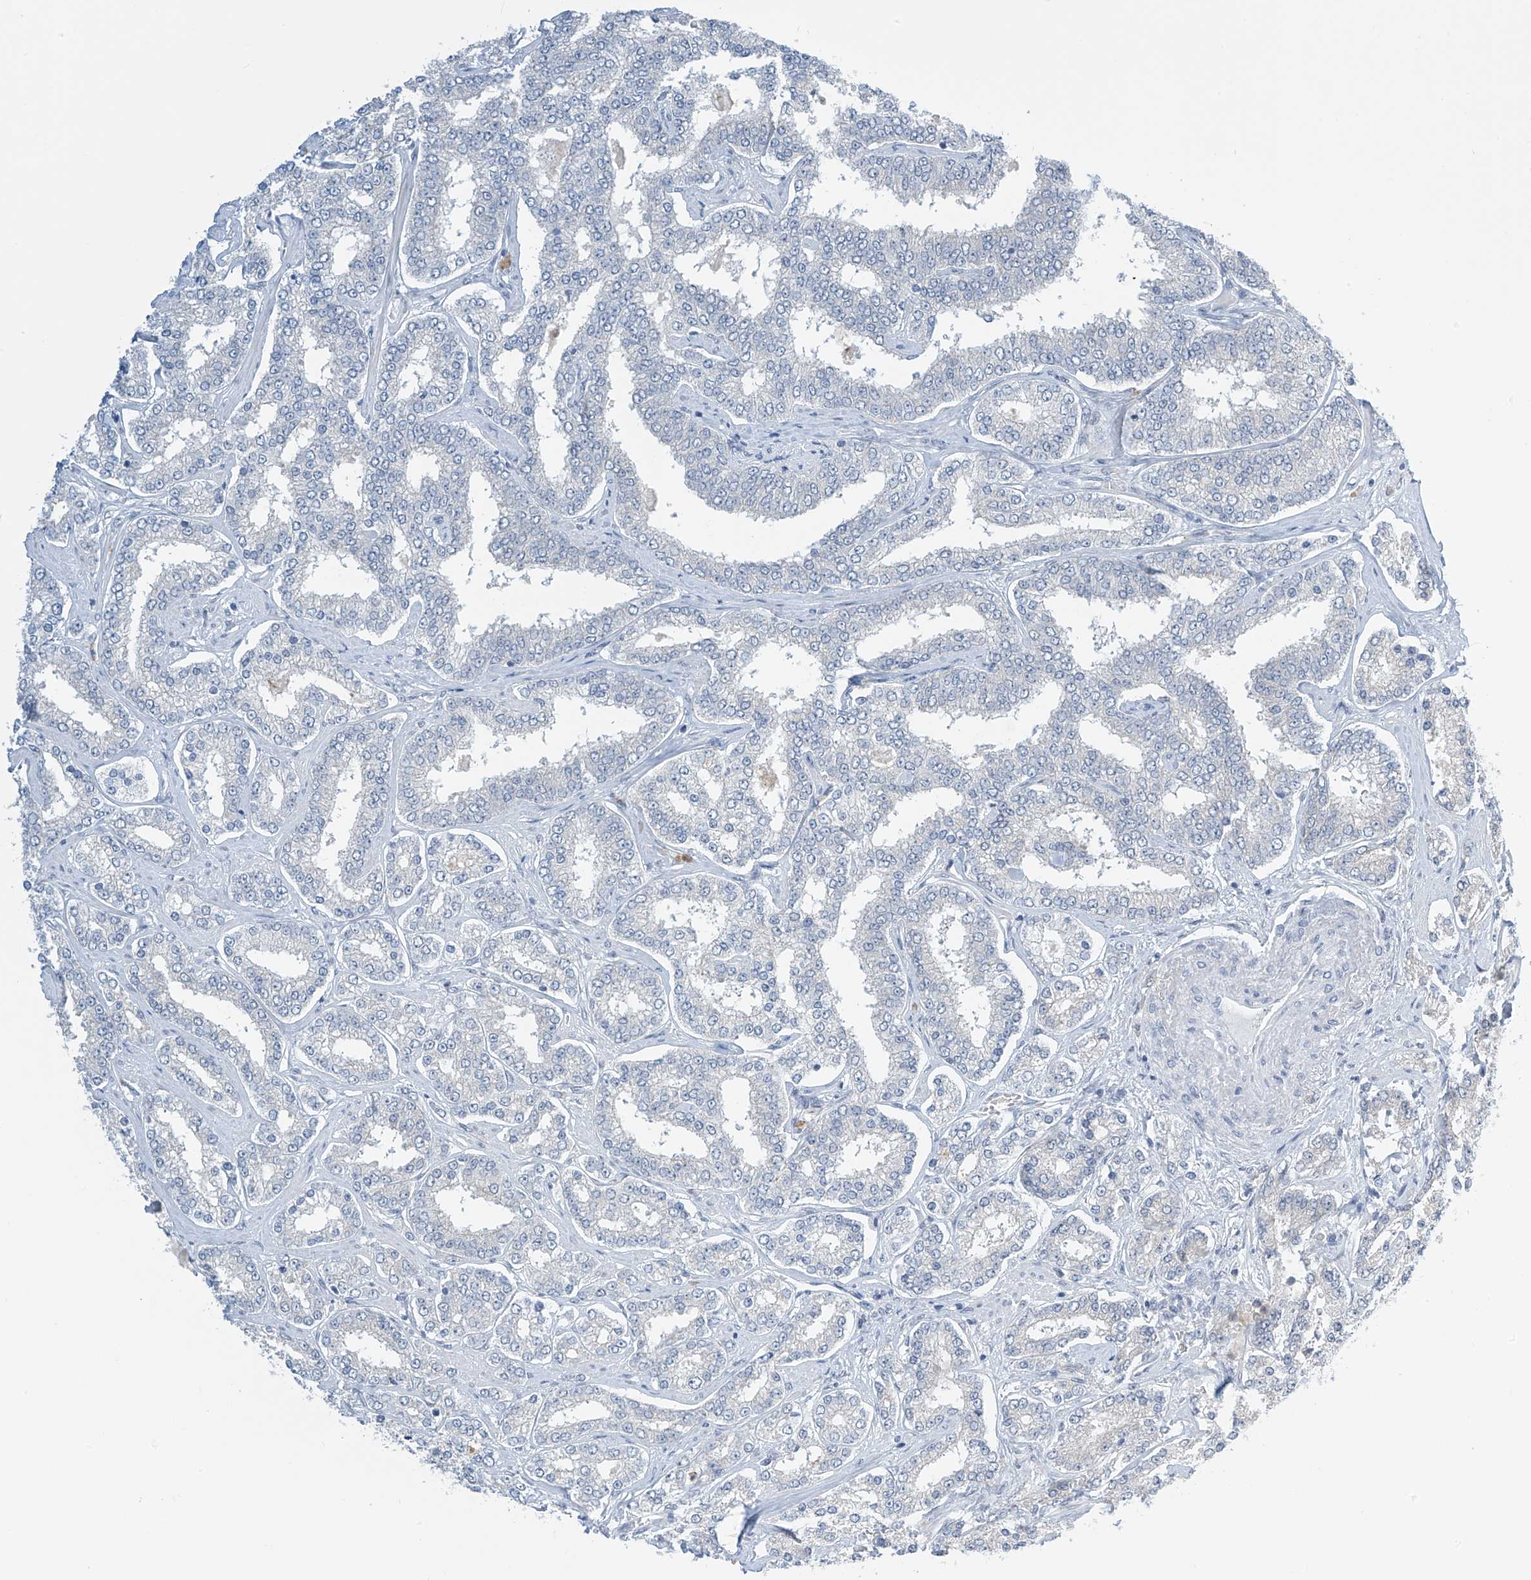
{"staining": {"intensity": "negative", "quantity": "none", "location": "none"}, "tissue": "prostate cancer", "cell_type": "Tumor cells", "image_type": "cancer", "snomed": [{"axis": "morphology", "description": "Normal tissue, NOS"}, {"axis": "morphology", "description": "Adenocarcinoma, High grade"}, {"axis": "topography", "description": "Prostate"}], "caption": "Prostate cancer stained for a protein using immunohistochemistry exhibits no expression tumor cells.", "gene": "APLF", "patient": {"sex": "male", "age": 83}}